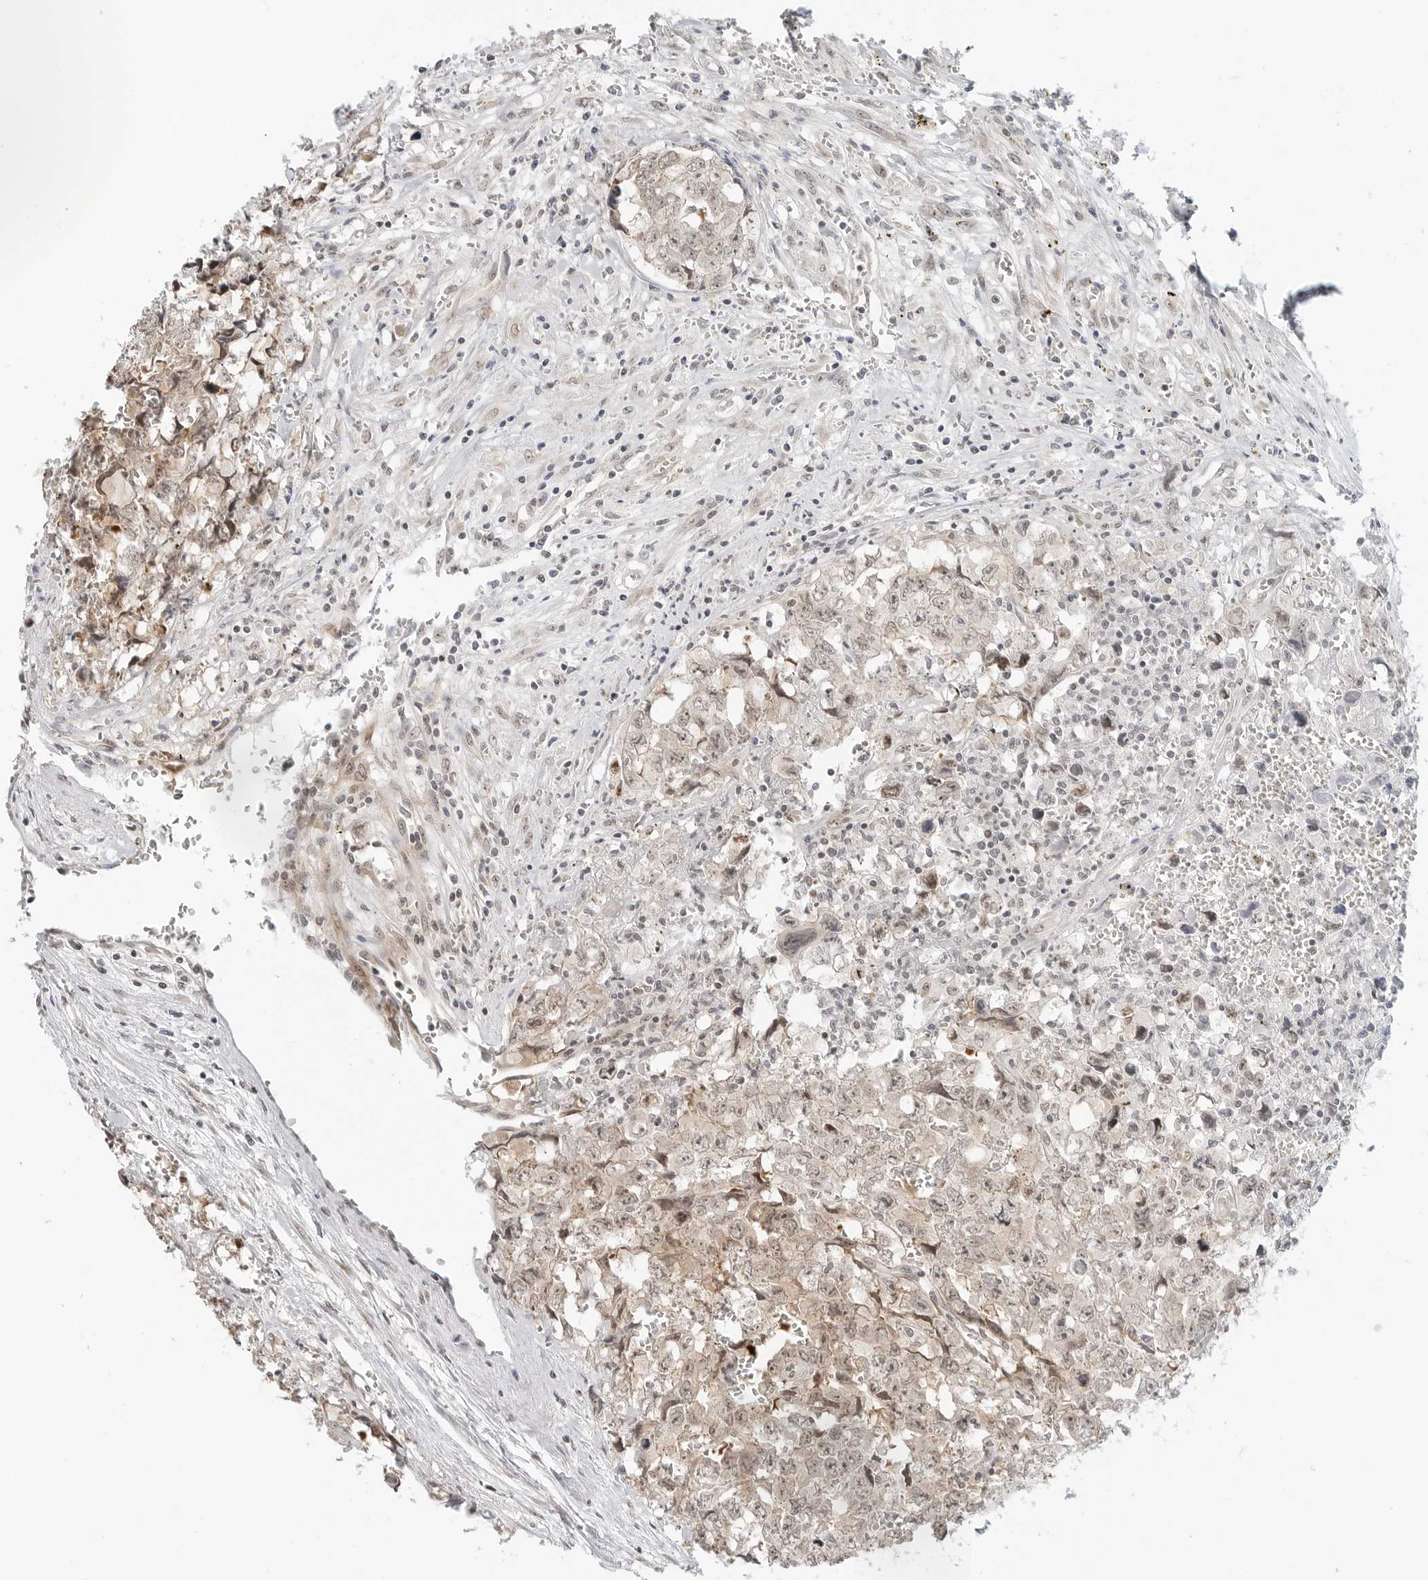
{"staining": {"intensity": "weak", "quantity": "25%-75%", "location": "nuclear"}, "tissue": "testis cancer", "cell_type": "Tumor cells", "image_type": "cancer", "snomed": [{"axis": "morphology", "description": "Carcinoma, Embryonal, NOS"}, {"axis": "topography", "description": "Testis"}], "caption": "Immunohistochemistry (DAB) staining of human testis cancer exhibits weak nuclear protein staining in approximately 25%-75% of tumor cells. The staining was performed using DAB, with brown indicating positive protein expression. Nuclei are stained blue with hematoxylin.", "gene": "METAP1", "patient": {"sex": "male", "age": 31}}